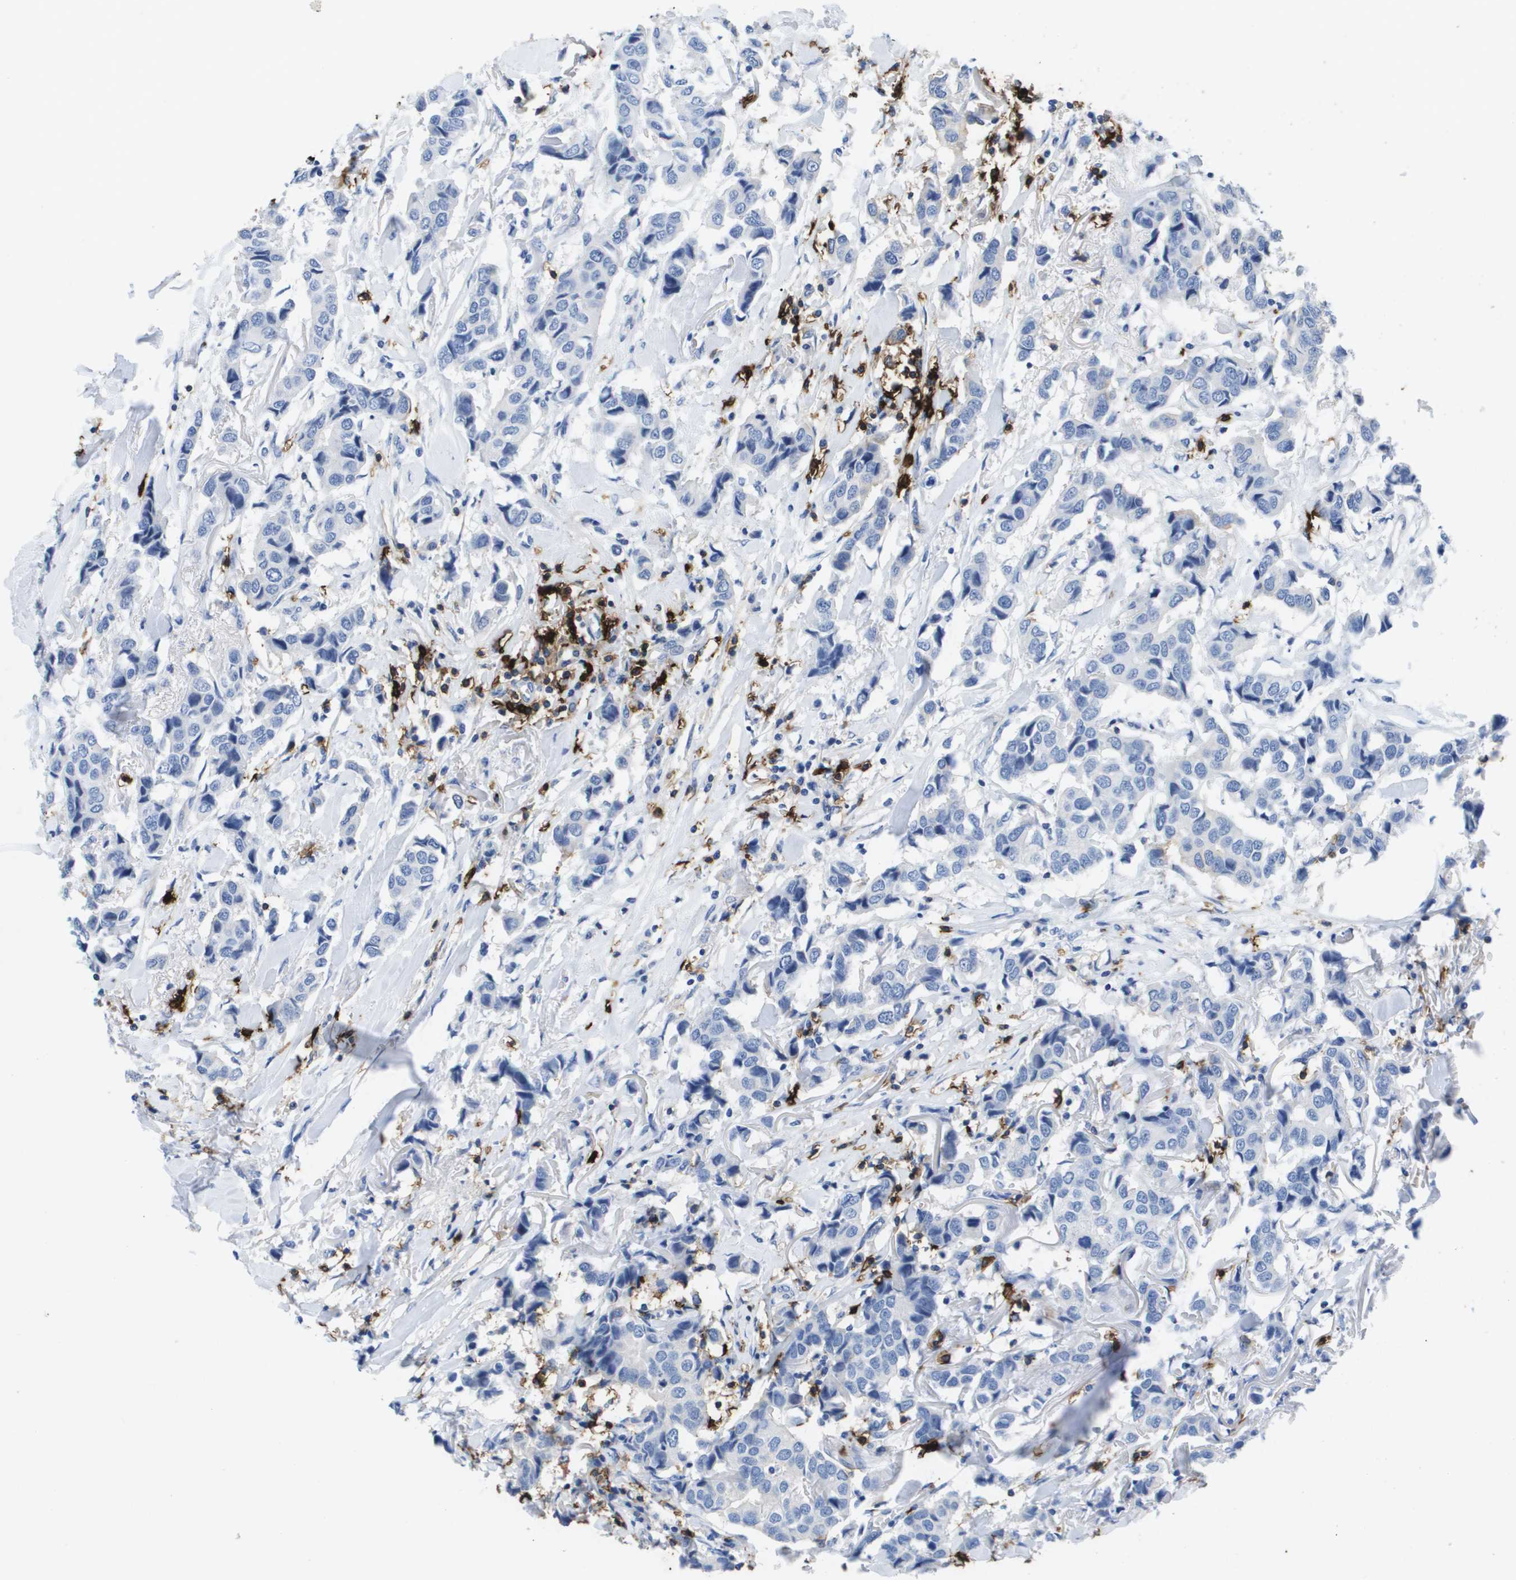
{"staining": {"intensity": "negative", "quantity": "none", "location": "none"}, "tissue": "breast cancer", "cell_type": "Tumor cells", "image_type": "cancer", "snomed": [{"axis": "morphology", "description": "Duct carcinoma"}, {"axis": "topography", "description": "Breast"}], "caption": "This is an immunohistochemistry histopathology image of human breast infiltrating ductal carcinoma. There is no staining in tumor cells.", "gene": "MS4A1", "patient": {"sex": "female", "age": 80}}